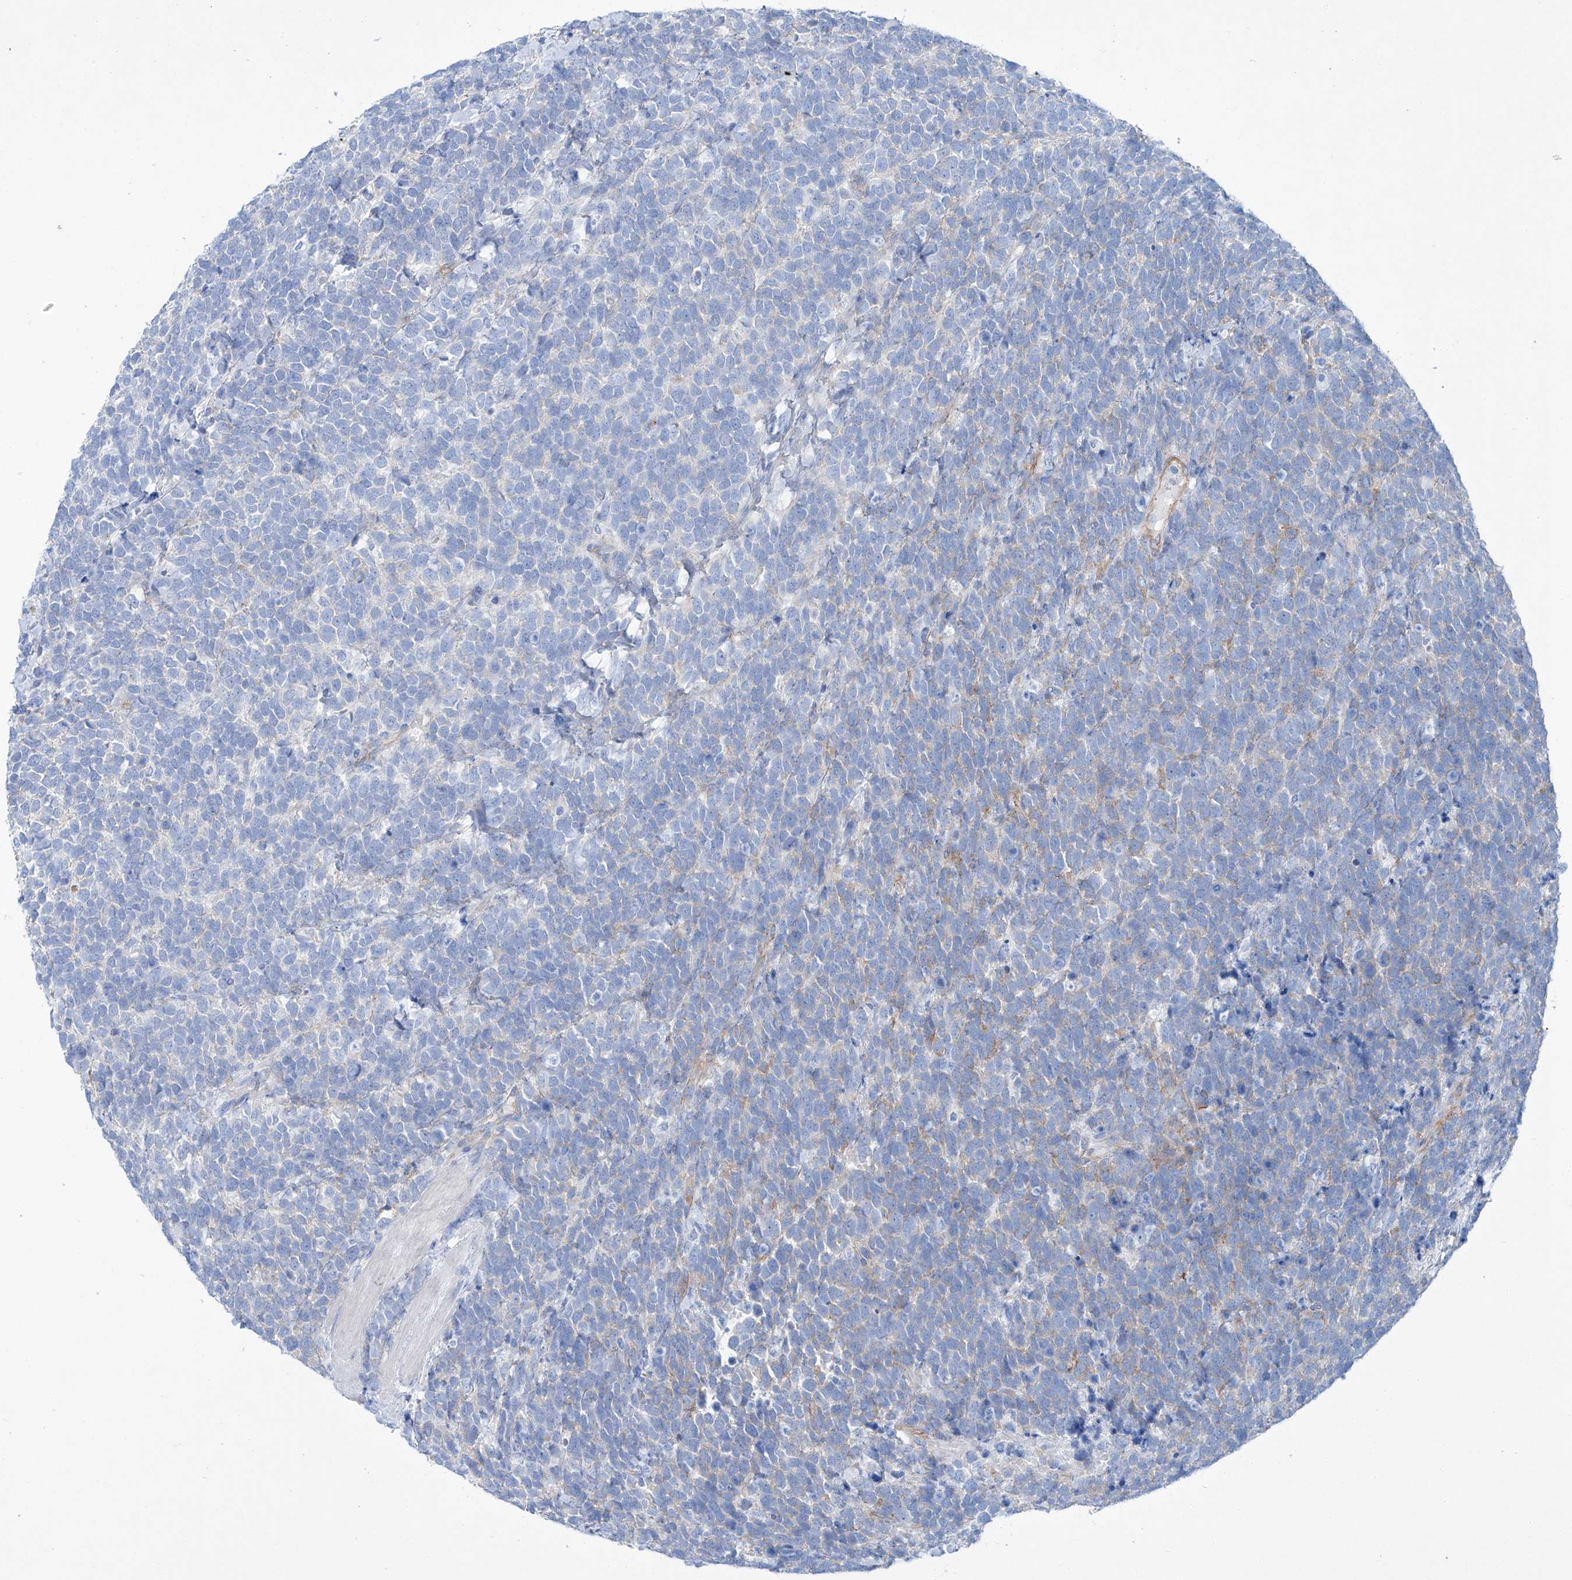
{"staining": {"intensity": "negative", "quantity": "none", "location": "none"}, "tissue": "urothelial cancer", "cell_type": "Tumor cells", "image_type": "cancer", "snomed": [{"axis": "morphology", "description": "Urothelial carcinoma, High grade"}, {"axis": "topography", "description": "Urinary bladder"}], "caption": "High power microscopy histopathology image of an IHC histopathology image of urothelial cancer, revealing no significant staining in tumor cells.", "gene": "MAGI1", "patient": {"sex": "female", "age": 82}}